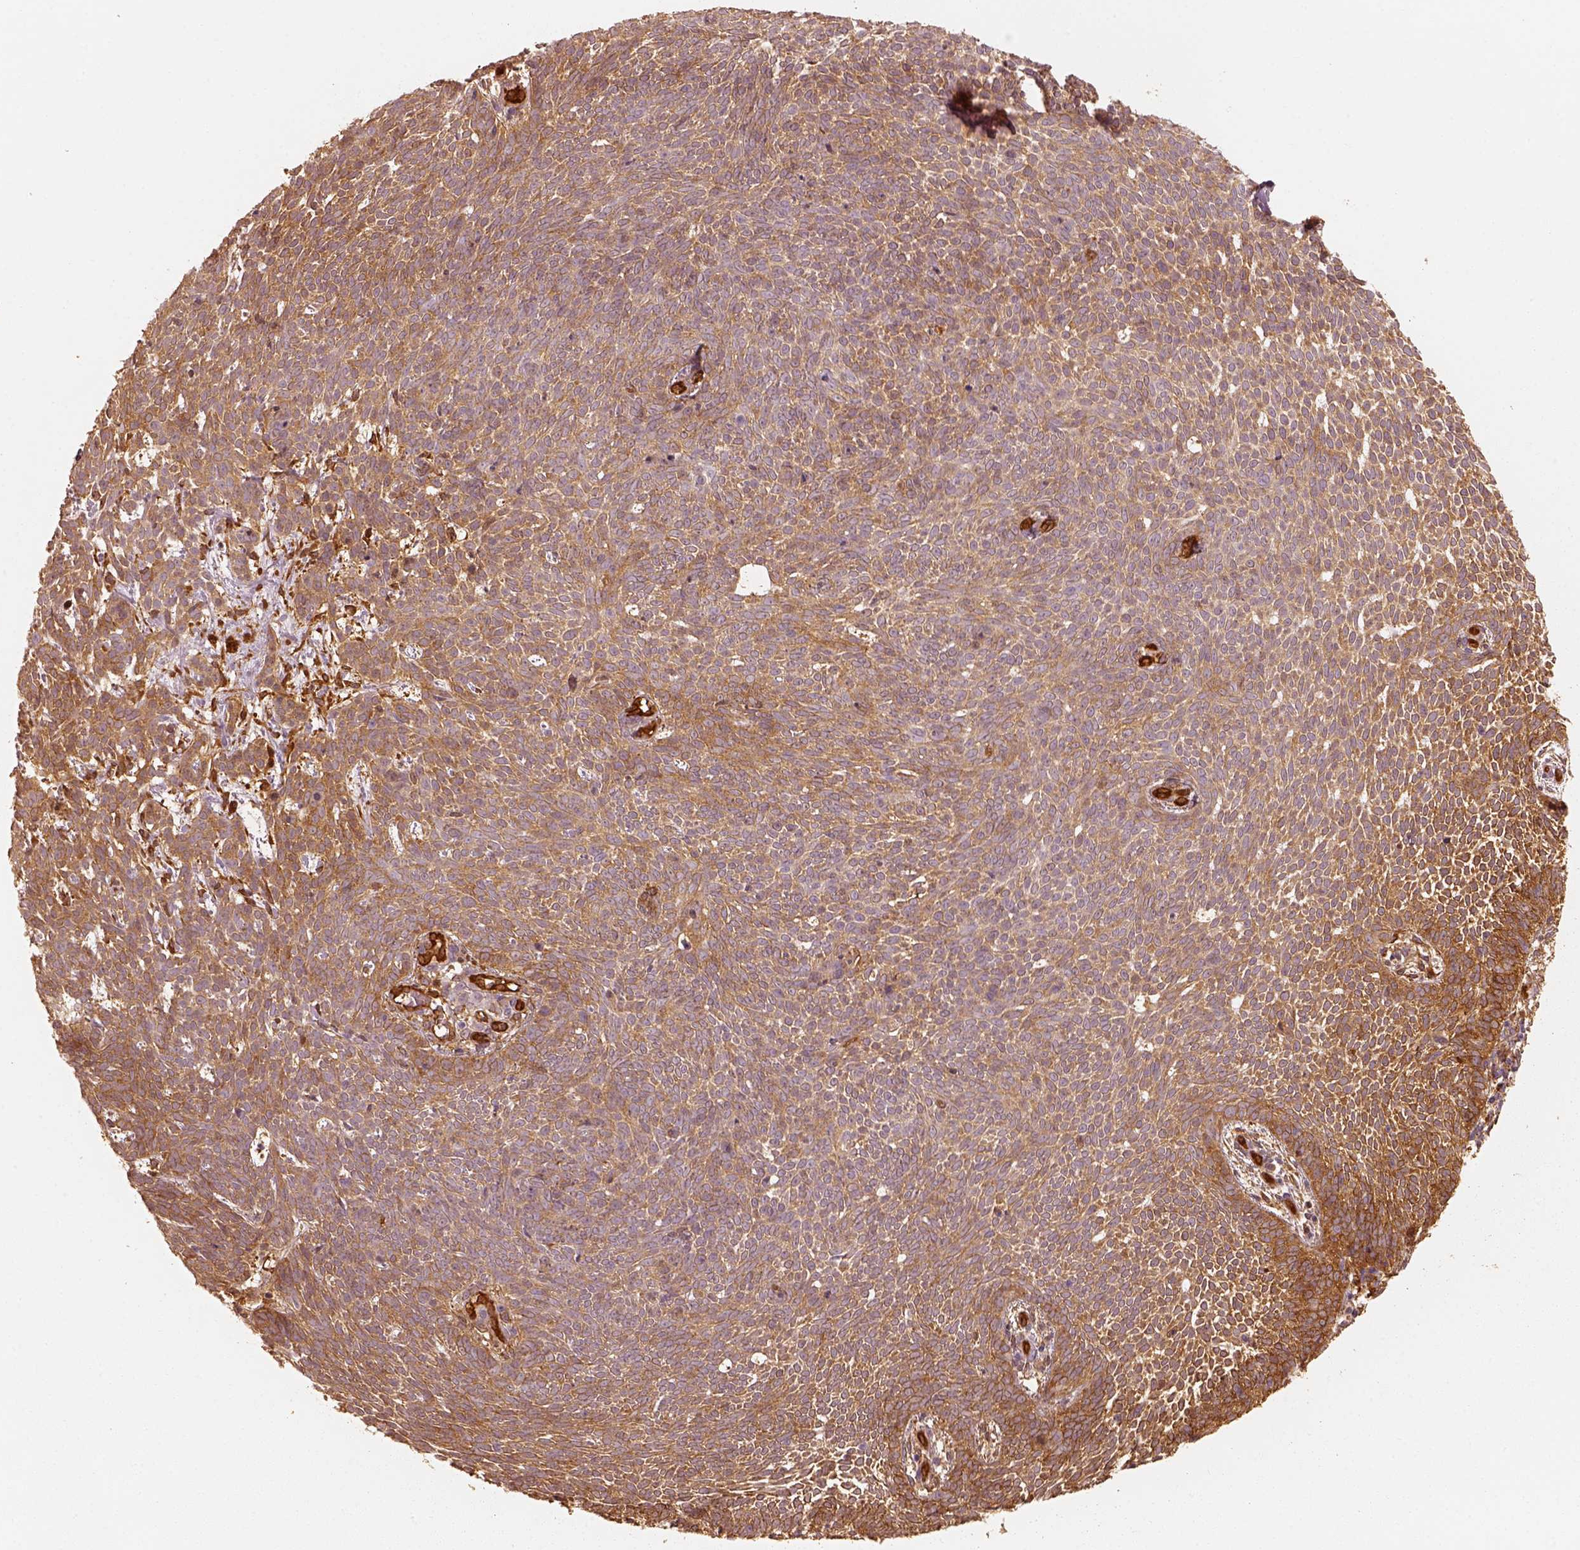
{"staining": {"intensity": "moderate", "quantity": ">75%", "location": "cytoplasmic/membranous"}, "tissue": "skin cancer", "cell_type": "Tumor cells", "image_type": "cancer", "snomed": [{"axis": "morphology", "description": "Basal cell carcinoma"}, {"axis": "topography", "description": "Skin"}], "caption": "Immunohistochemistry of basal cell carcinoma (skin) reveals medium levels of moderate cytoplasmic/membranous staining in approximately >75% of tumor cells. (Brightfield microscopy of DAB IHC at high magnification).", "gene": "FSCN1", "patient": {"sex": "male", "age": 59}}